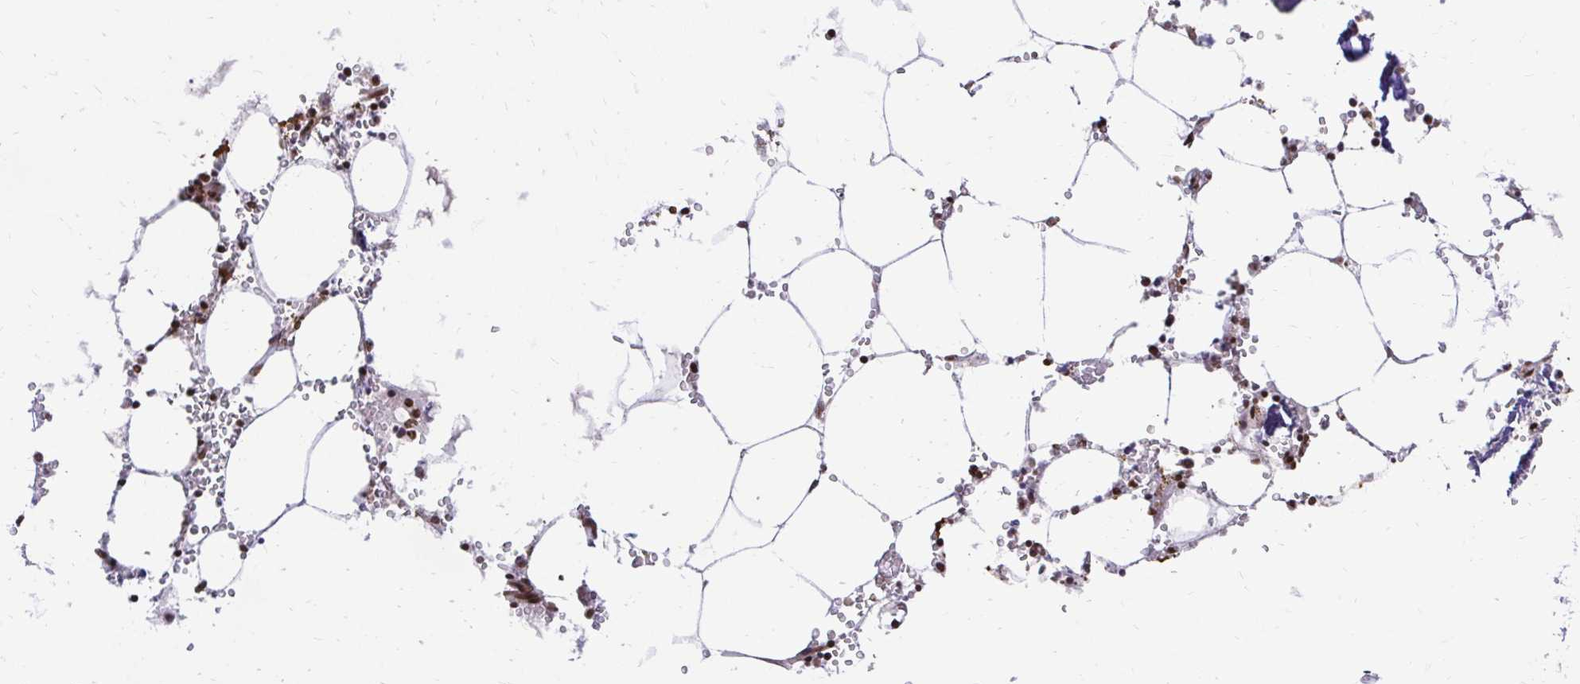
{"staining": {"intensity": "moderate", "quantity": ">75%", "location": "nuclear"}, "tissue": "bone marrow", "cell_type": "Hematopoietic cells", "image_type": "normal", "snomed": [{"axis": "morphology", "description": "Normal tissue, NOS"}, {"axis": "topography", "description": "Bone marrow"}], "caption": "IHC image of benign bone marrow stained for a protein (brown), which exhibits medium levels of moderate nuclear positivity in about >75% of hematopoietic cells.", "gene": "GLYR1", "patient": {"sex": "male", "age": 54}}